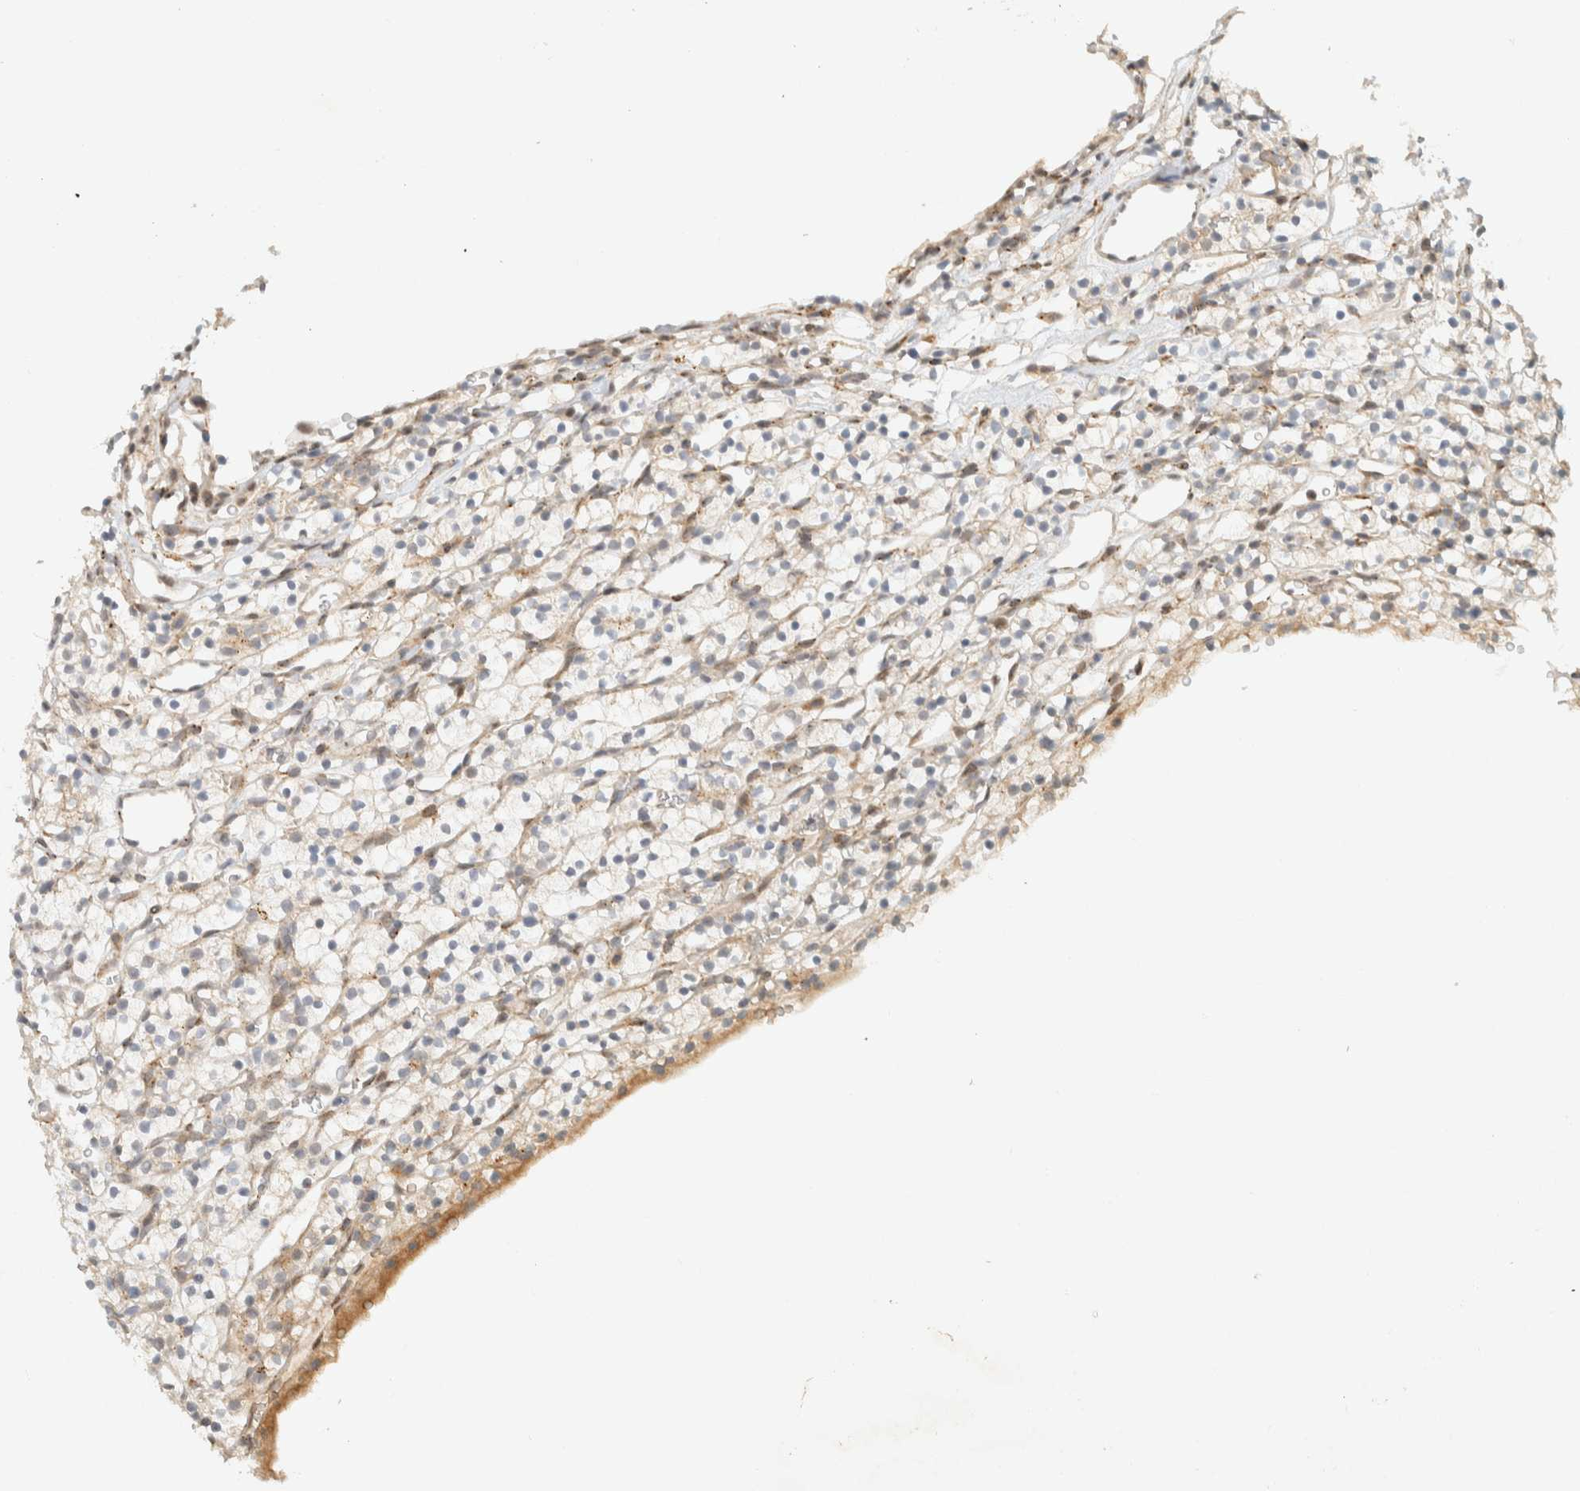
{"staining": {"intensity": "negative", "quantity": "none", "location": "none"}, "tissue": "renal cancer", "cell_type": "Tumor cells", "image_type": "cancer", "snomed": [{"axis": "morphology", "description": "Adenocarcinoma, NOS"}, {"axis": "topography", "description": "Kidney"}], "caption": "Micrograph shows no protein expression in tumor cells of renal cancer (adenocarcinoma) tissue. Brightfield microscopy of IHC stained with DAB (brown) and hematoxylin (blue), captured at high magnification.", "gene": "ITPRID1", "patient": {"sex": "female", "age": 57}}